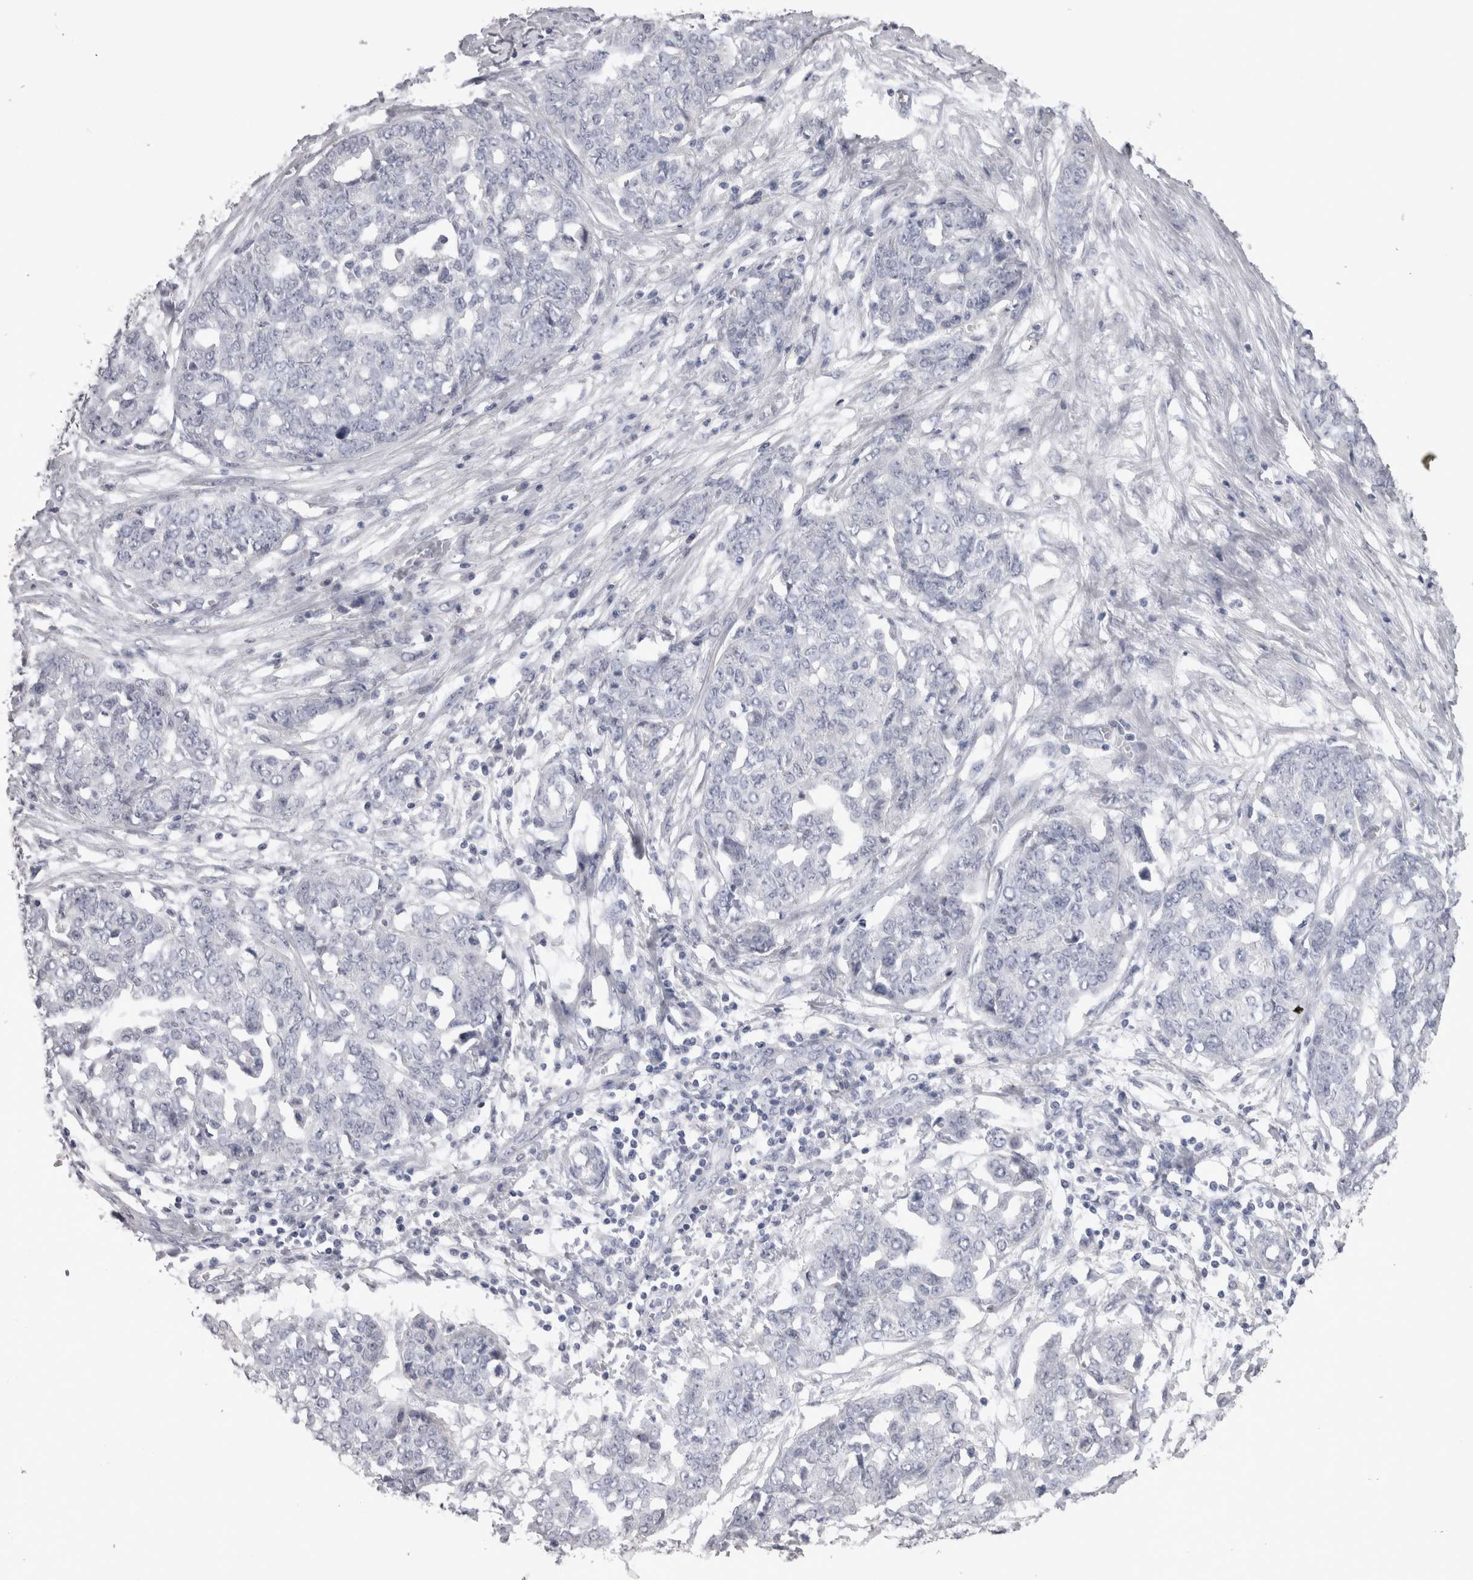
{"staining": {"intensity": "negative", "quantity": "none", "location": "none"}, "tissue": "ovarian cancer", "cell_type": "Tumor cells", "image_type": "cancer", "snomed": [{"axis": "morphology", "description": "Cystadenocarcinoma, serous, NOS"}, {"axis": "topography", "description": "Soft tissue"}, {"axis": "topography", "description": "Ovary"}], "caption": "Protein analysis of serous cystadenocarcinoma (ovarian) reveals no significant expression in tumor cells.", "gene": "ADAM2", "patient": {"sex": "female", "age": 57}}